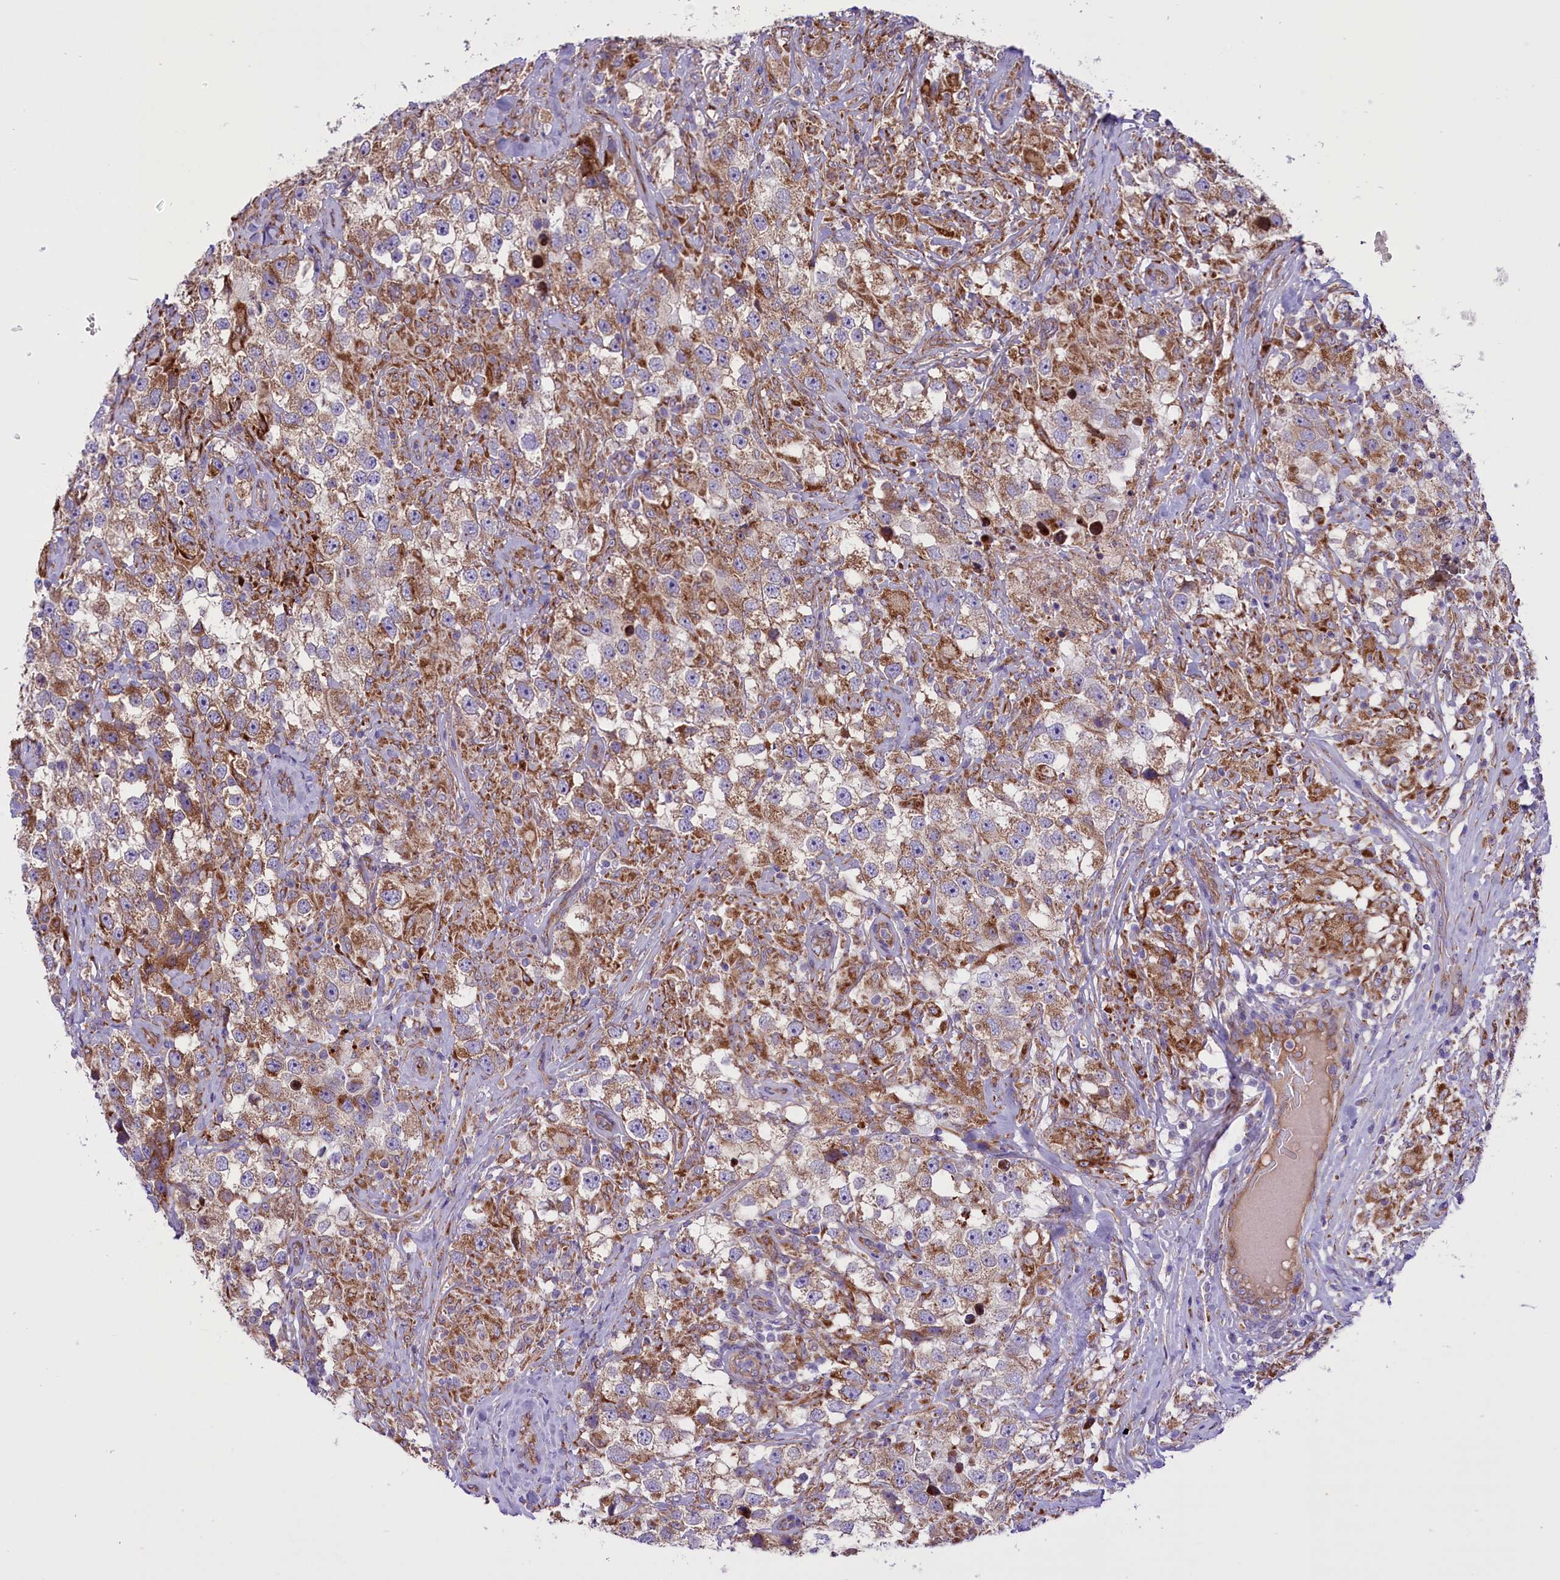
{"staining": {"intensity": "moderate", "quantity": ">75%", "location": "cytoplasmic/membranous"}, "tissue": "testis cancer", "cell_type": "Tumor cells", "image_type": "cancer", "snomed": [{"axis": "morphology", "description": "Seminoma, NOS"}, {"axis": "topography", "description": "Testis"}], "caption": "A micrograph of seminoma (testis) stained for a protein reveals moderate cytoplasmic/membranous brown staining in tumor cells.", "gene": "PTPRU", "patient": {"sex": "male", "age": 46}}